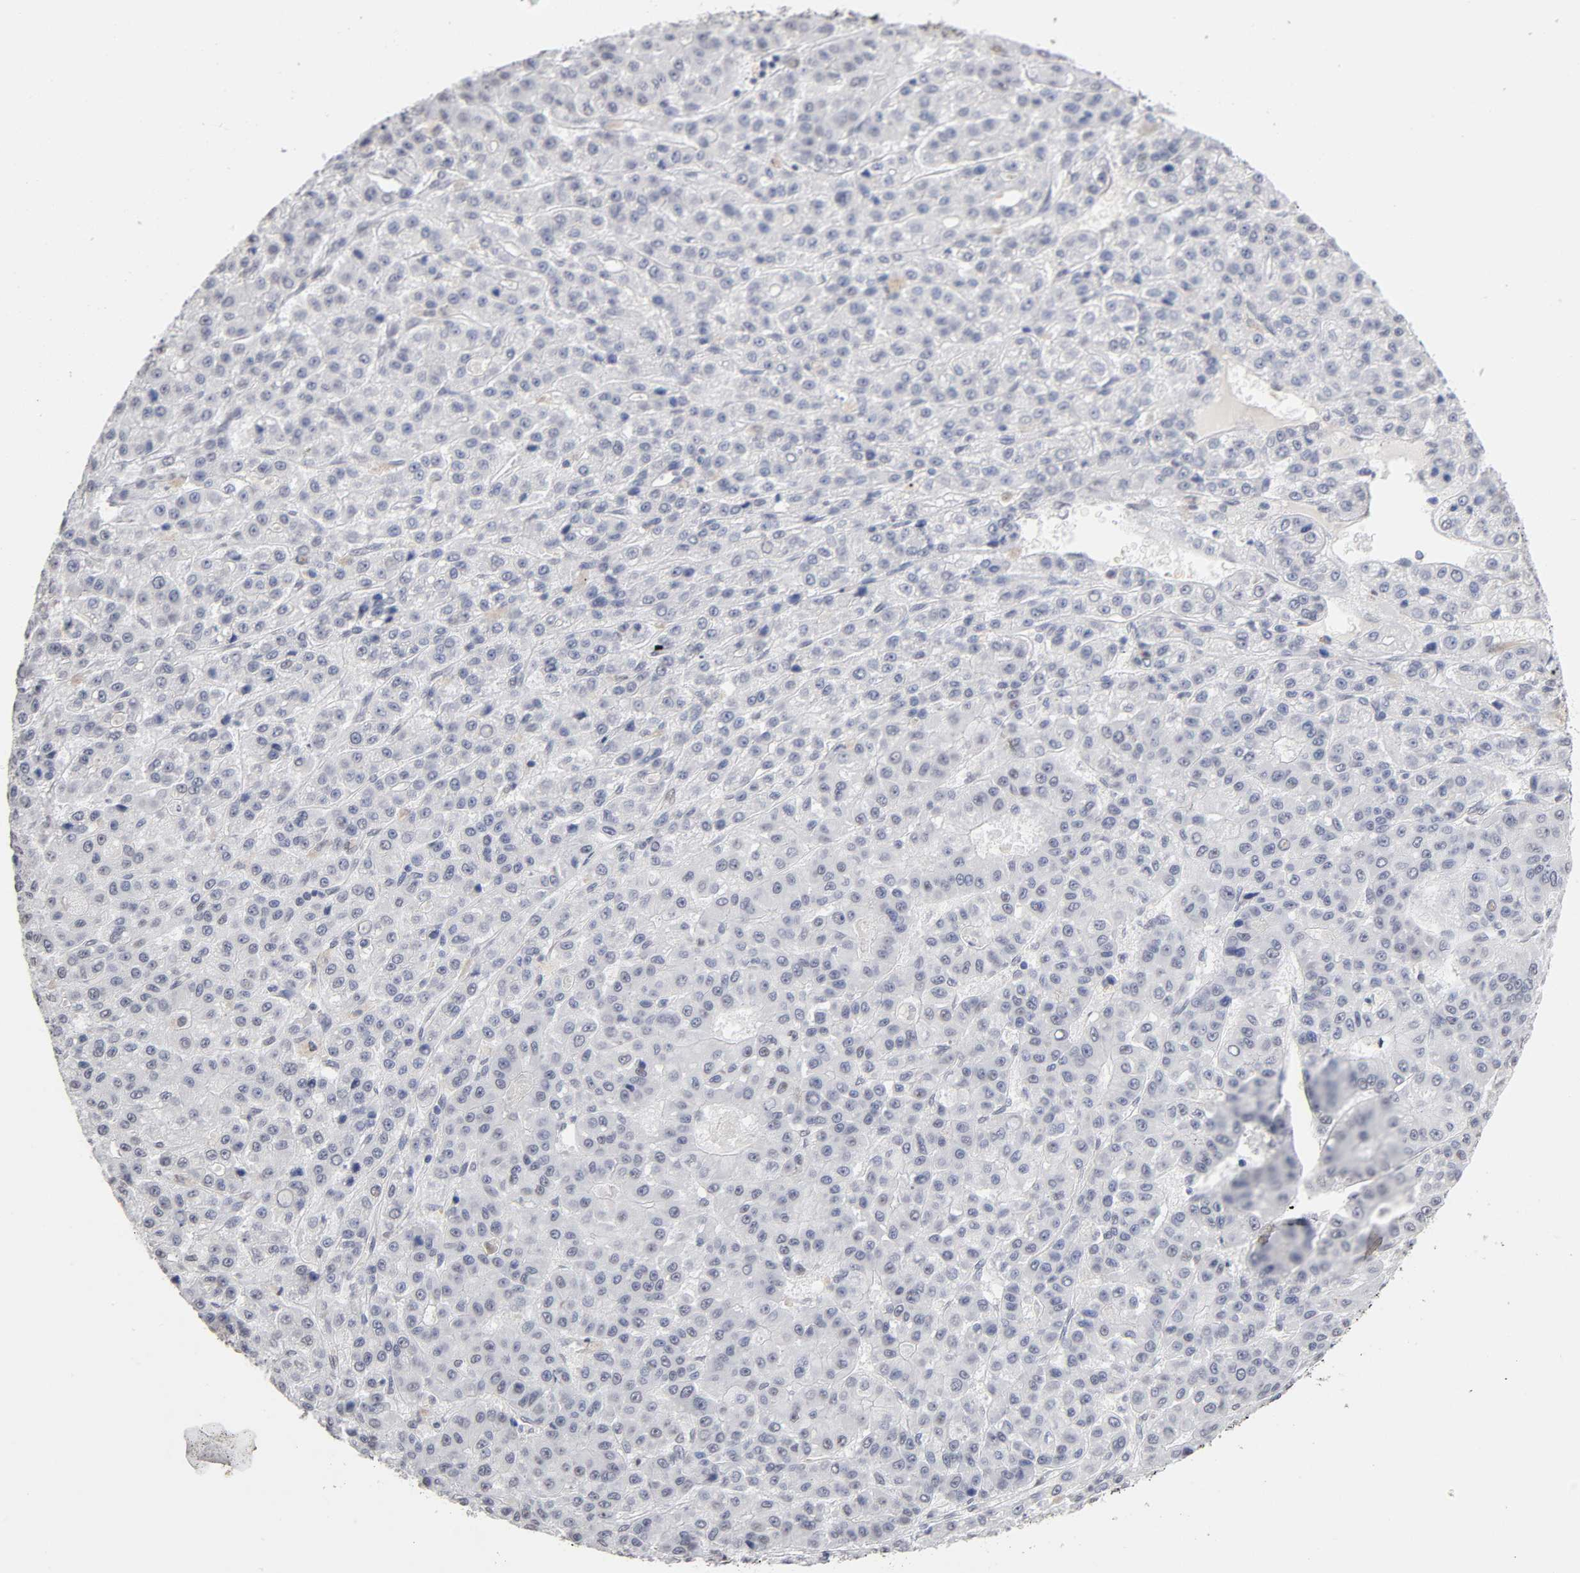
{"staining": {"intensity": "negative", "quantity": "none", "location": "none"}, "tissue": "liver cancer", "cell_type": "Tumor cells", "image_type": "cancer", "snomed": [{"axis": "morphology", "description": "Carcinoma, Hepatocellular, NOS"}, {"axis": "topography", "description": "Liver"}], "caption": "High power microscopy histopathology image of an immunohistochemistry micrograph of hepatocellular carcinoma (liver), revealing no significant positivity in tumor cells.", "gene": "CRABP2", "patient": {"sex": "male", "age": 70}}